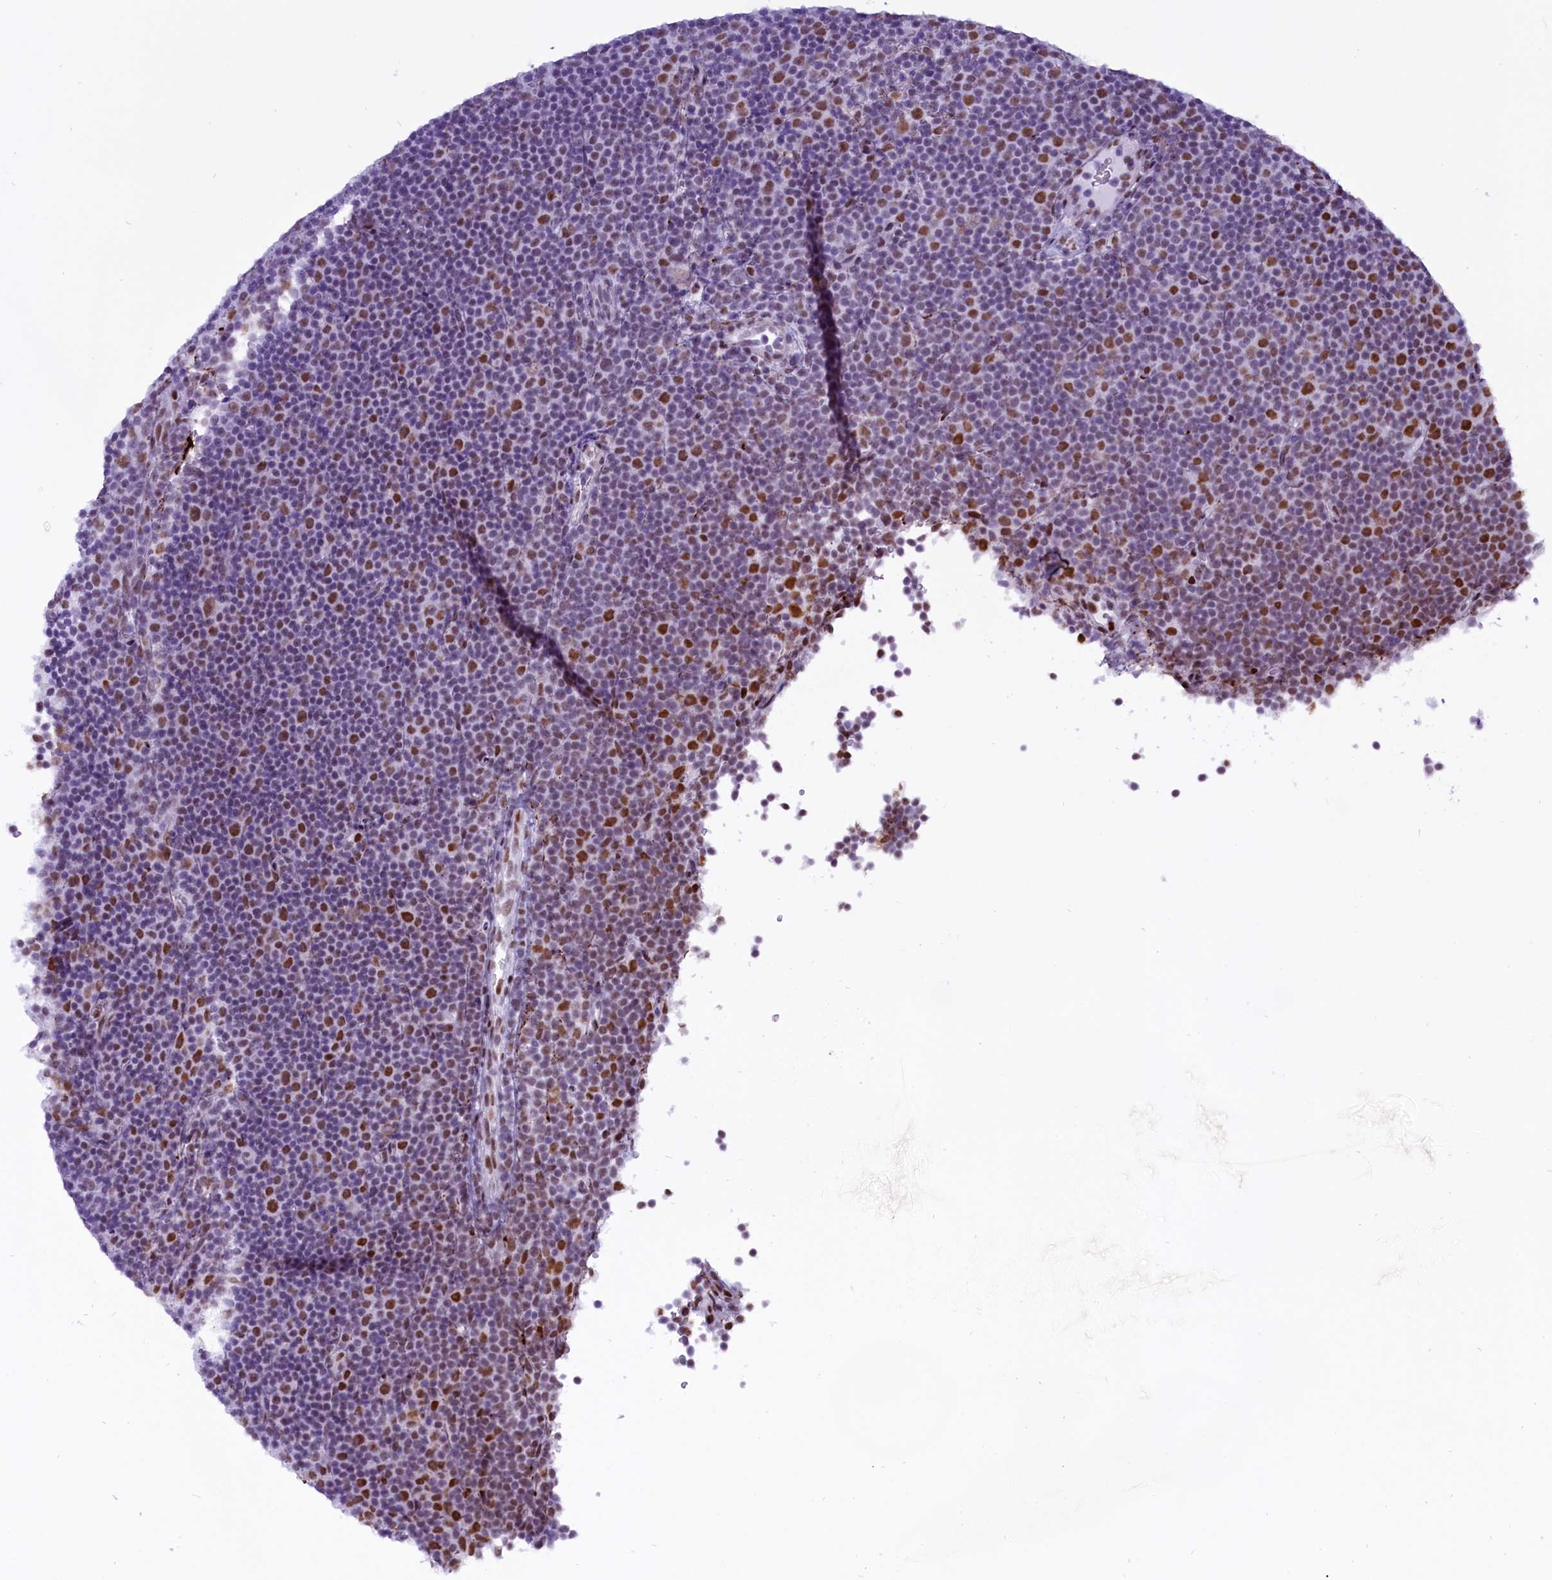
{"staining": {"intensity": "strong", "quantity": "<25%", "location": "nuclear"}, "tissue": "lymphoma", "cell_type": "Tumor cells", "image_type": "cancer", "snomed": [{"axis": "morphology", "description": "Malignant lymphoma, non-Hodgkin's type, Low grade"}, {"axis": "topography", "description": "Lymph node"}], "caption": "Immunohistochemistry micrograph of neoplastic tissue: human malignant lymphoma, non-Hodgkin's type (low-grade) stained using immunohistochemistry displays medium levels of strong protein expression localized specifically in the nuclear of tumor cells, appearing as a nuclear brown color.", "gene": "RPS6KB1", "patient": {"sex": "female", "age": 67}}